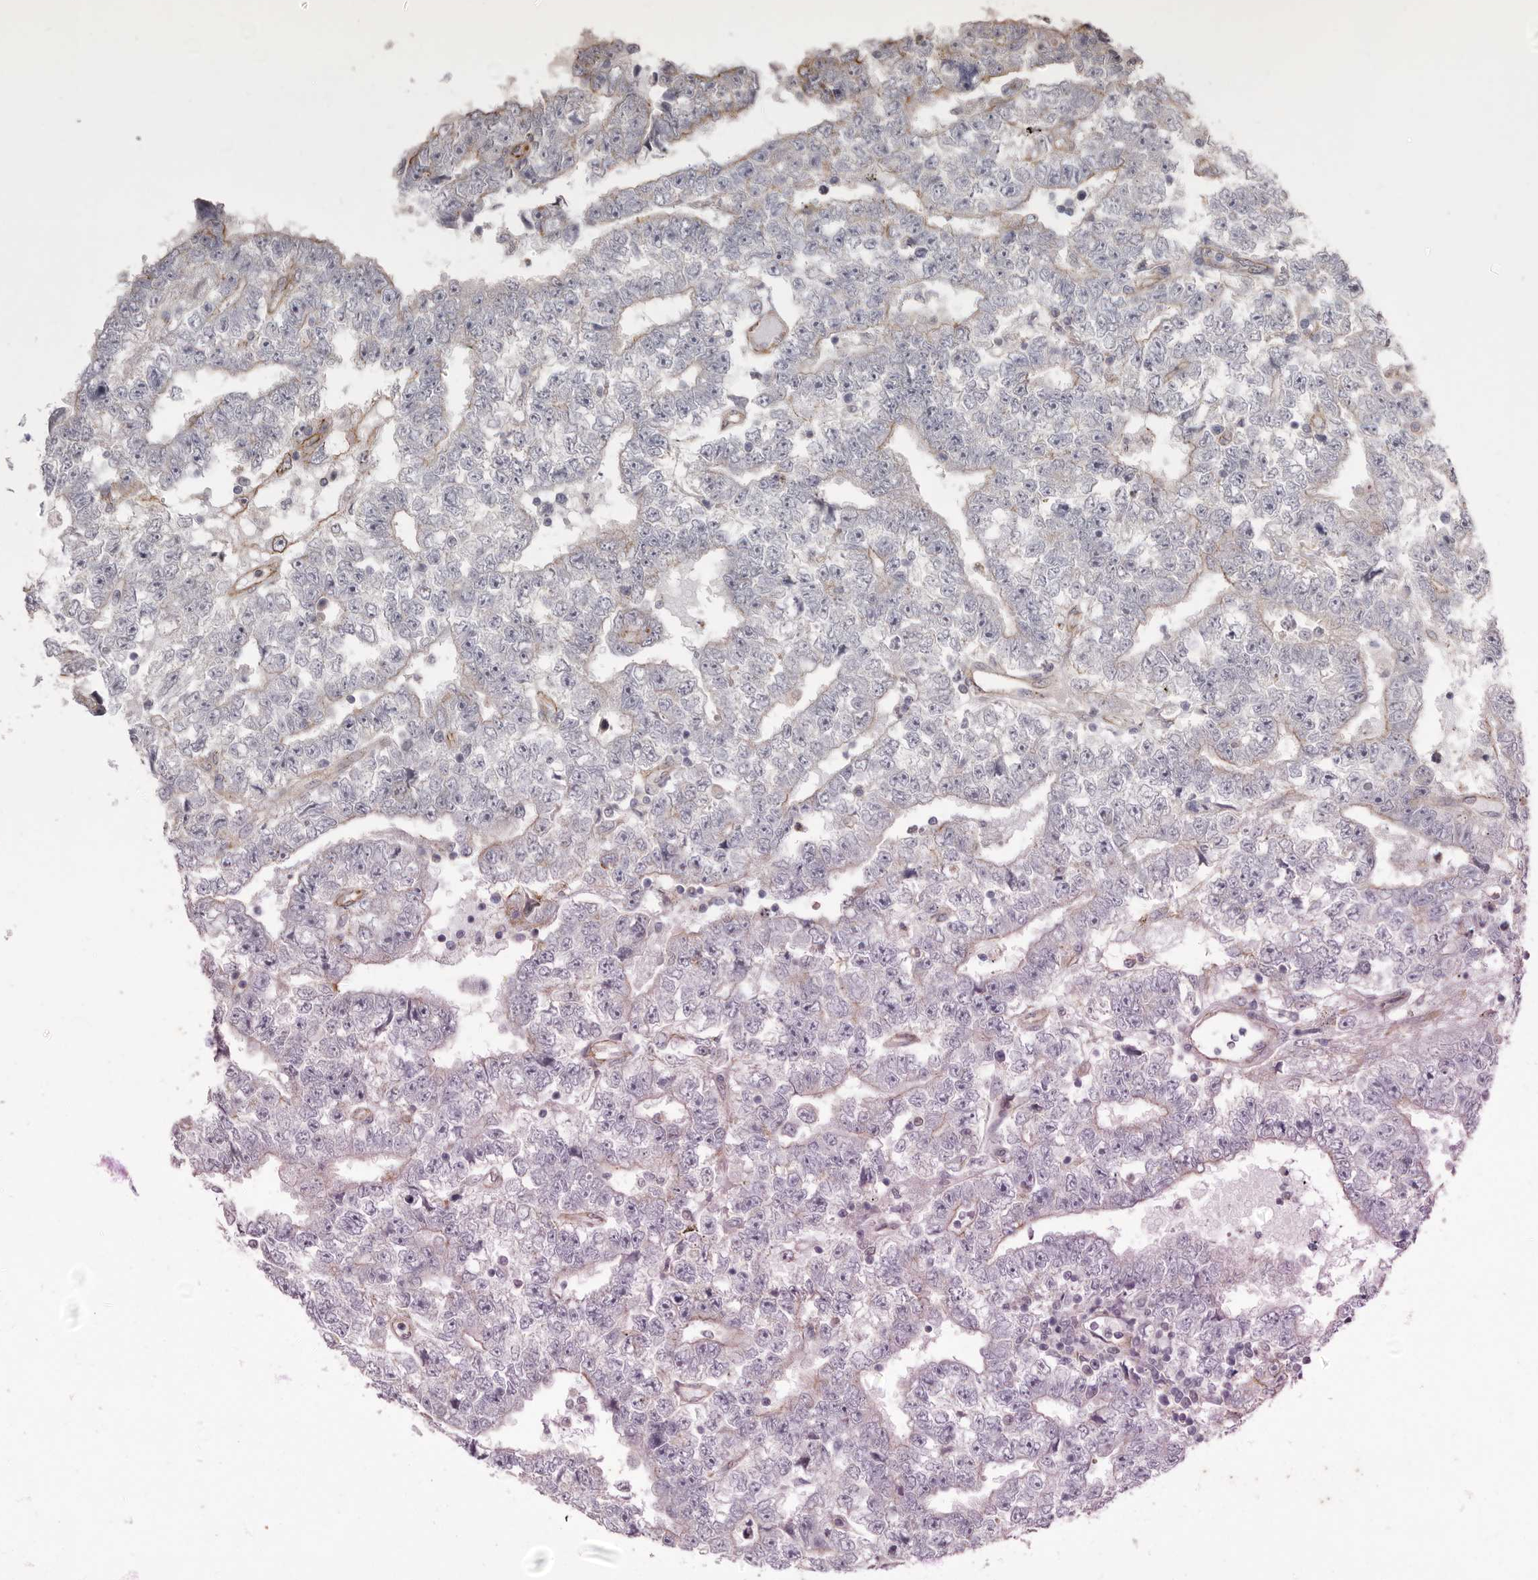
{"staining": {"intensity": "negative", "quantity": "none", "location": "none"}, "tissue": "testis cancer", "cell_type": "Tumor cells", "image_type": "cancer", "snomed": [{"axis": "morphology", "description": "Carcinoma, Embryonal, NOS"}, {"axis": "topography", "description": "Testis"}], "caption": "Immunohistochemistry (IHC) photomicrograph of human testis cancer (embryonal carcinoma) stained for a protein (brown), which shows no expression in tumor cells.", "gene": "P2RX6", "patient": {"sex": "male", "age": 25}}